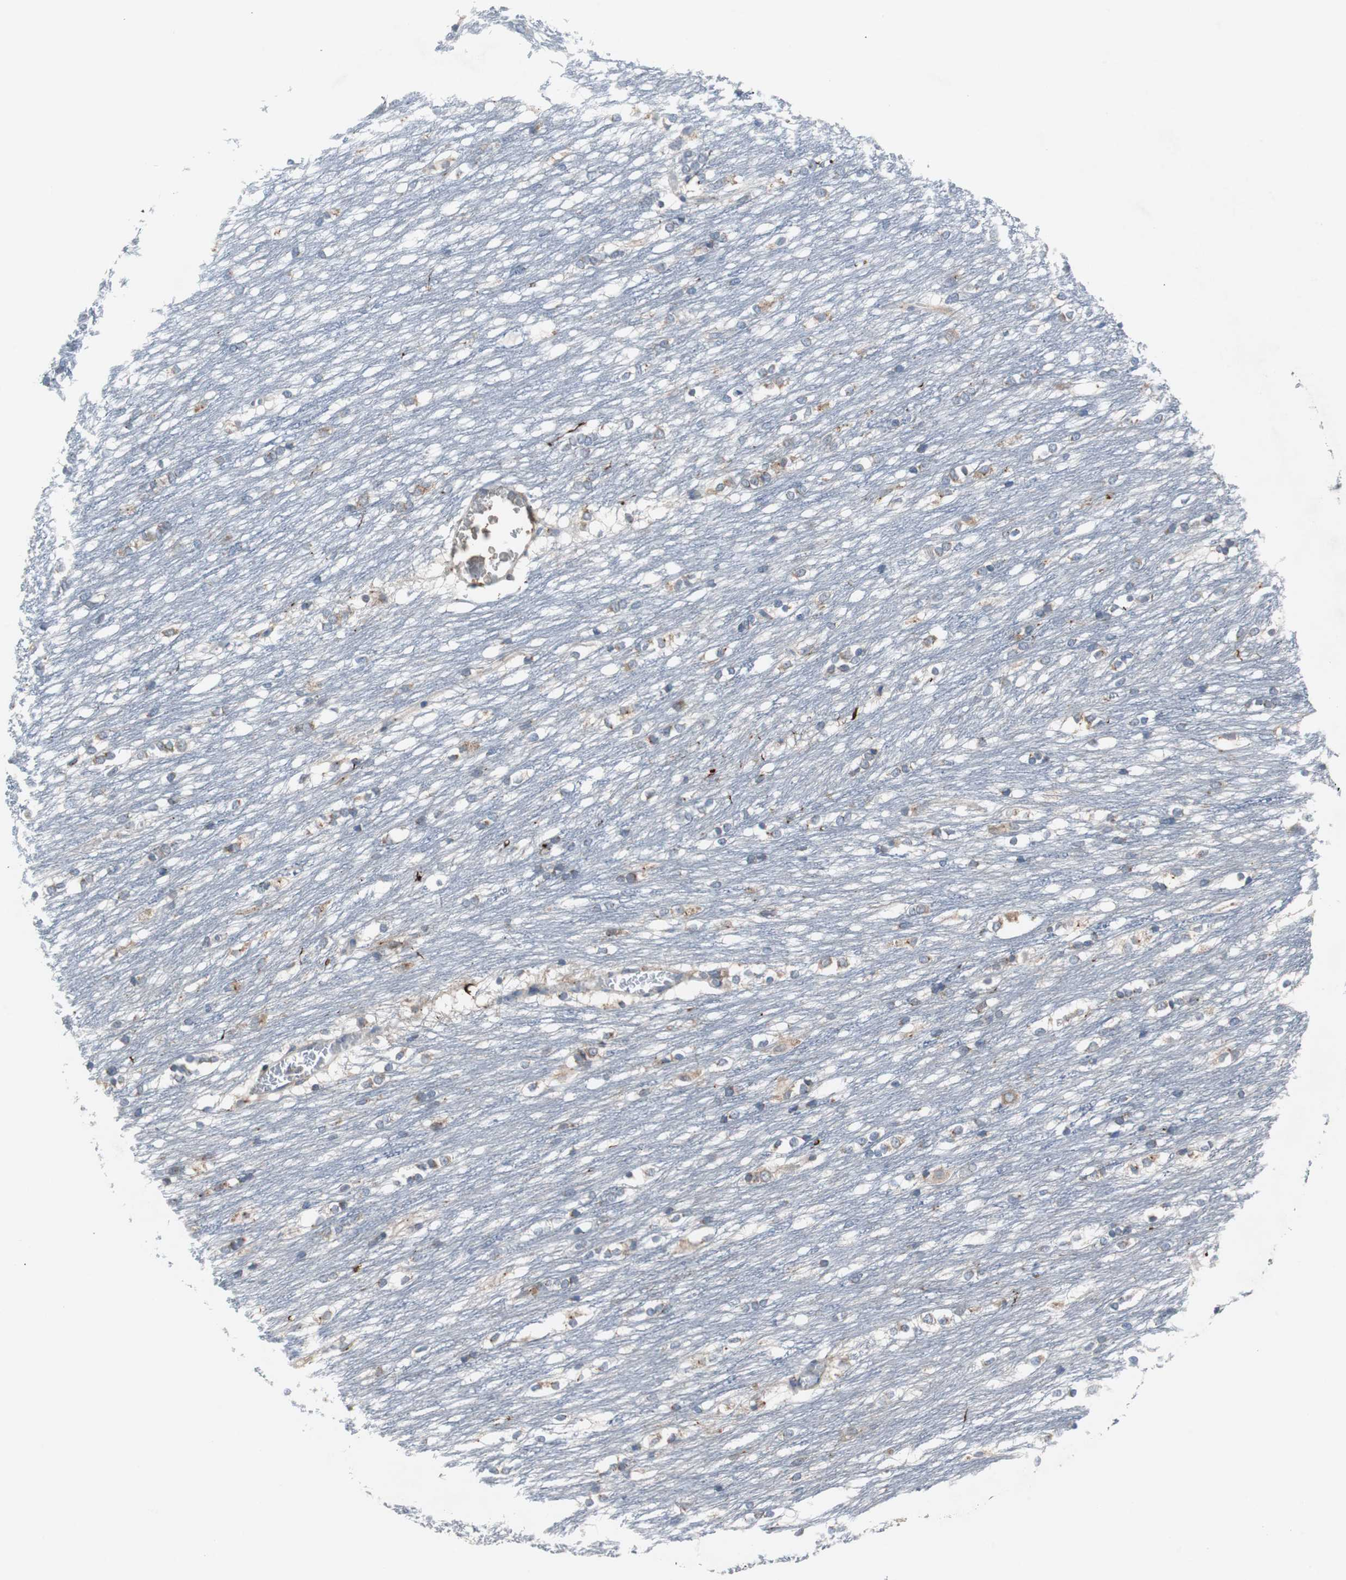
{"staining": {"intensity": "moderate", "quantity": "25%-75%", "location": "cytoplasmic/membranous,nuclear"}, "tissue": "caudate", "cell_type": "Glial cells", "image_type": "normal", "snomed": [{"axis": "morphology", "description": "Normal tissue, NOS"}, {"axis": "topography", "description": "Lateral ventricle wall"}], "caption": "This image reveals IHC staining of unremarkable caudate, with medium moderate cytoplasmic/membranous,nuclear expression in about 25%-75% of glial cells.", "gene": "CALB2", "patient": {"sex": "female", "age": 19}}